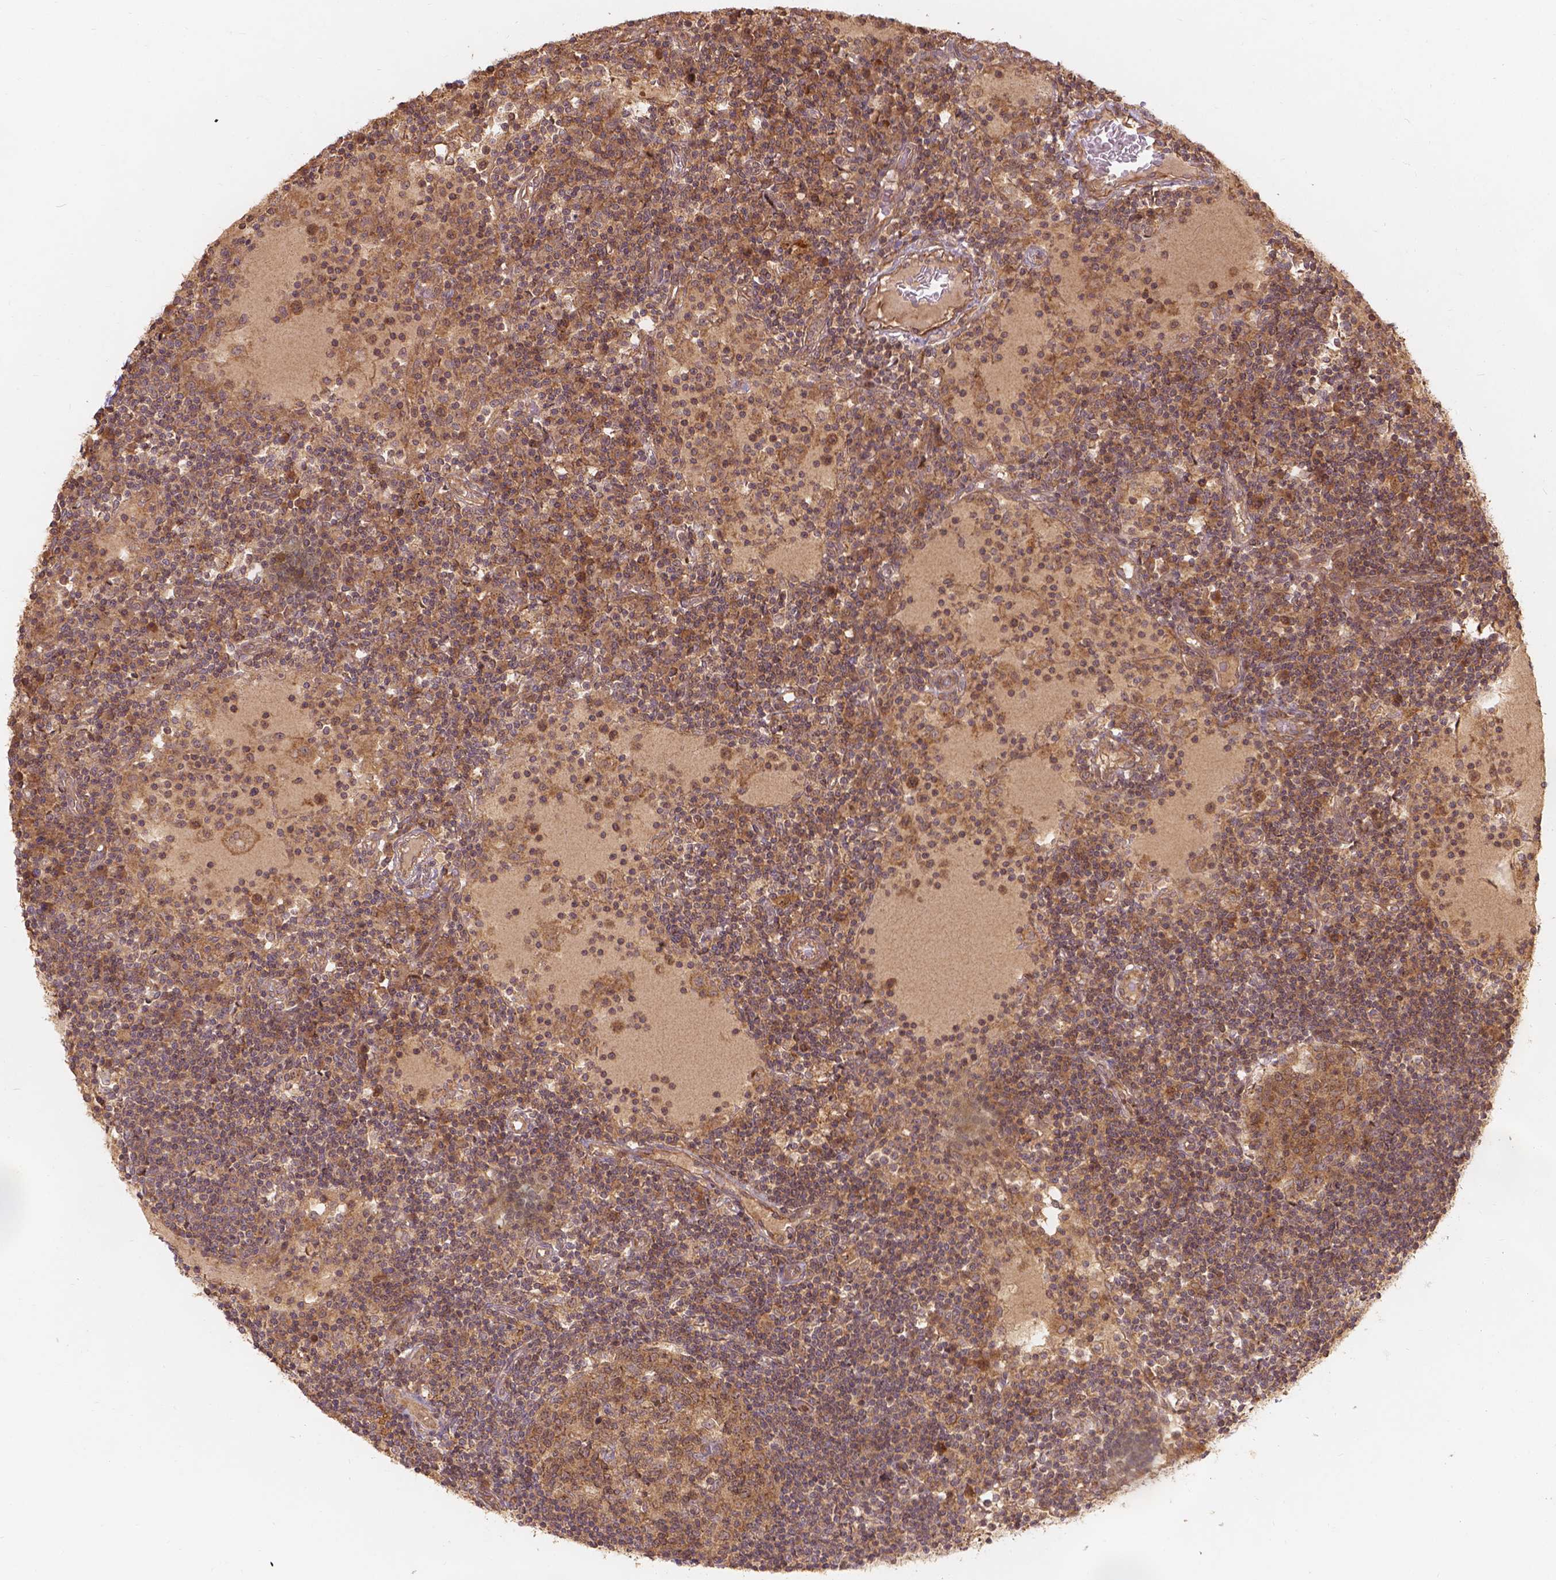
{"staining": {"intensity": "weak", "quantity": ">75%", "location": "cytoplasmic/membranous"}, "tissue": "lymph node", "cell_type": "Germinal center cells", "image_type": "normal", "snomed": [{"axis": "morphology", "description": "Normal tissue, NOS"}, {"axis": "topography", "description": "Lymph node"}], "caption": "A low amount of weak cytoplasmic/membranous expression is identified in approximately >75% of germinal center cells in normal lymph node. Nuclei are stained in blue.", "gene": "XPR1", "patient": {"sex": "female", "age": 72}}